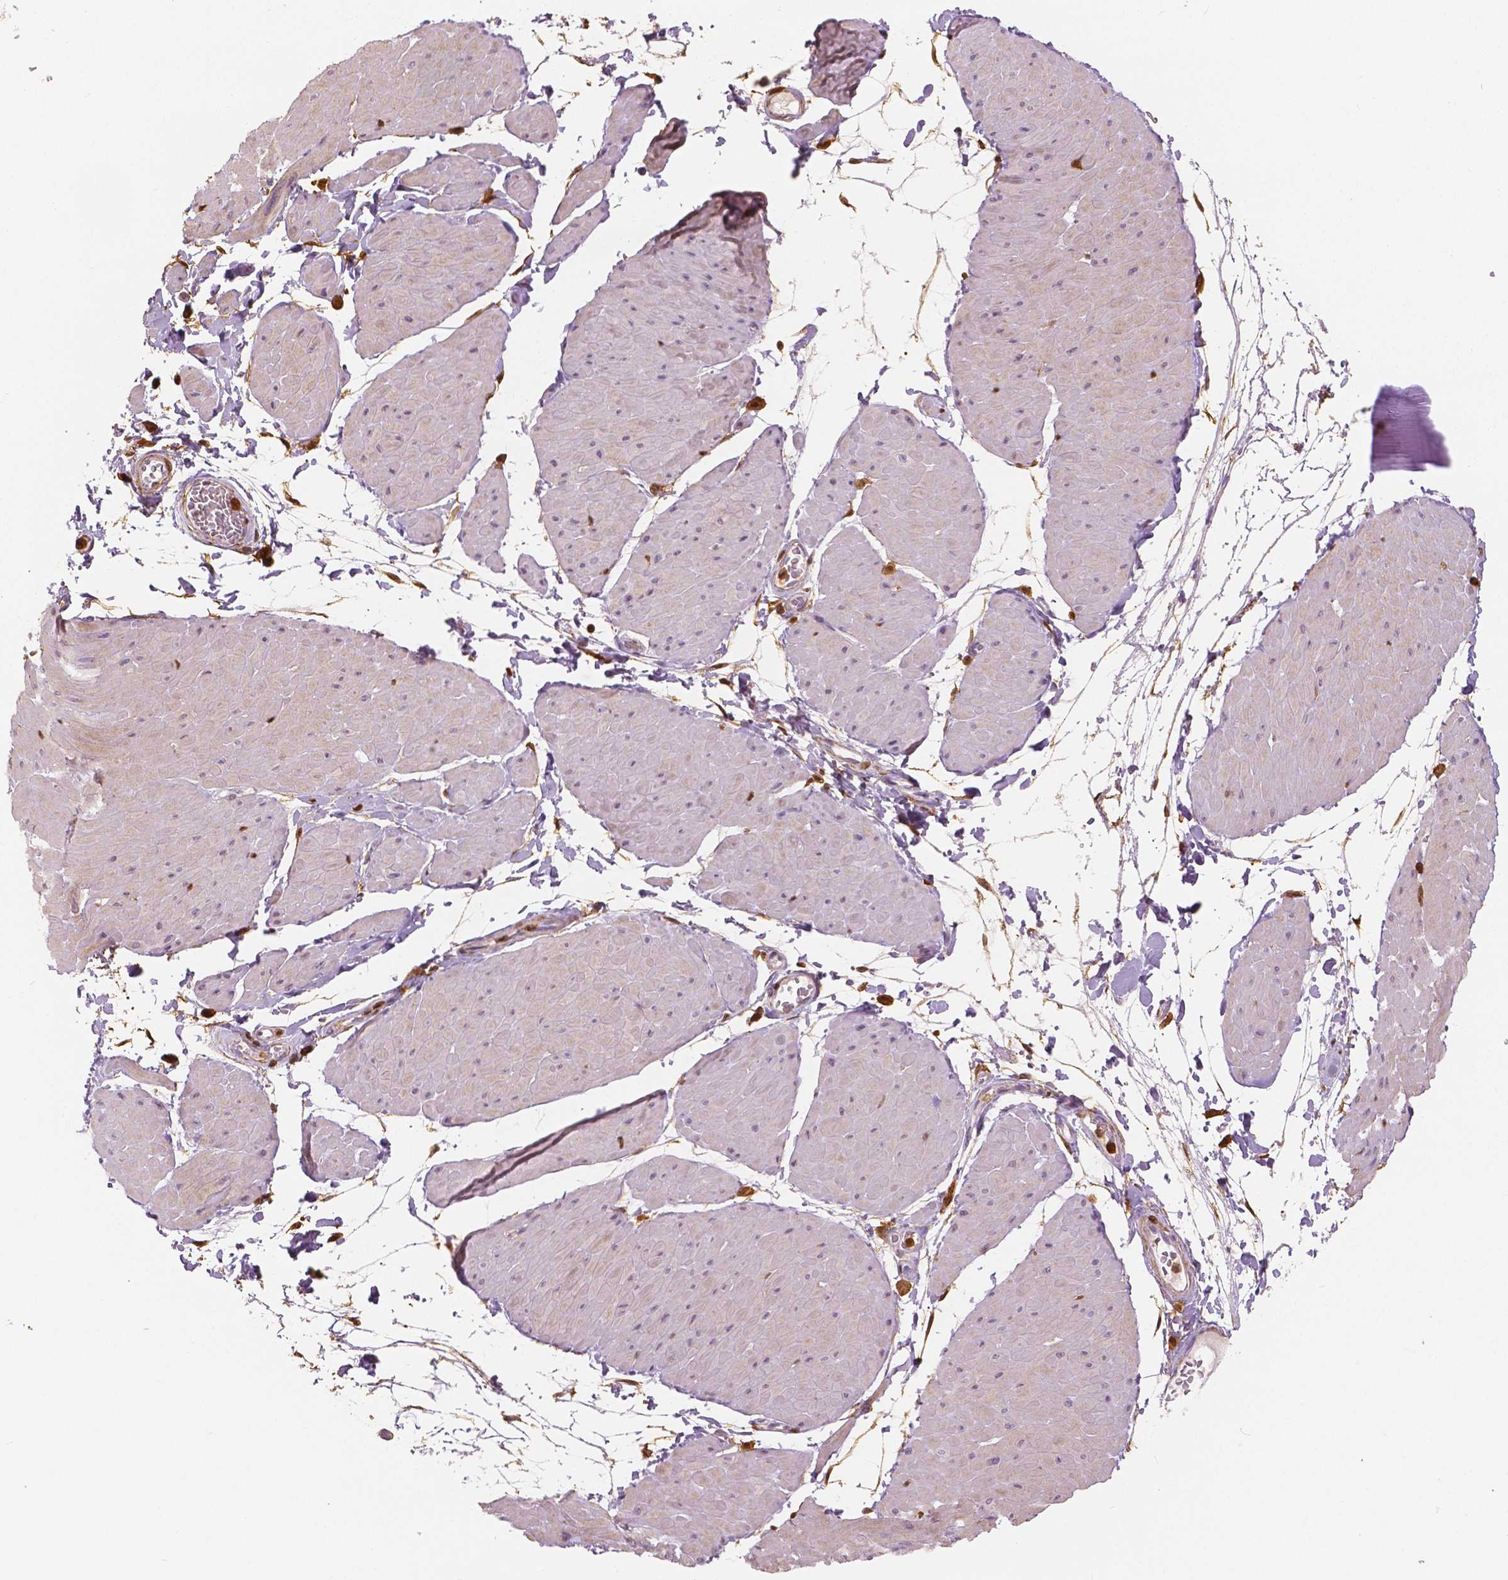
{"staining": {"intensity": "weak", "quantity": "<25%", "location": "cytoplasmic/membranous"}, "tissue": "adipose tissue", "cell_type": "Adipocytes", "image_type": "normal", "snomed": [{"axis": "morphology", "description": "Normal tissue, NOS"}, {"axis": "topography", "description": "Smooth muscle"}, {"axis": "topography", "description": "Peripheral nerve tissue"}], "caption": "This micrograph is of unremarkable adipose tissue stained with IHC to label a protein in brown with the nuclei are counter-stained blue. There is no staining in adipocytes. (Brightfield microscopy of DAB (3,3'-diaminobenzidine) IHC at high magnification).", "gene": "S100A4", "patient": {"sex": "male", "age": 58}}